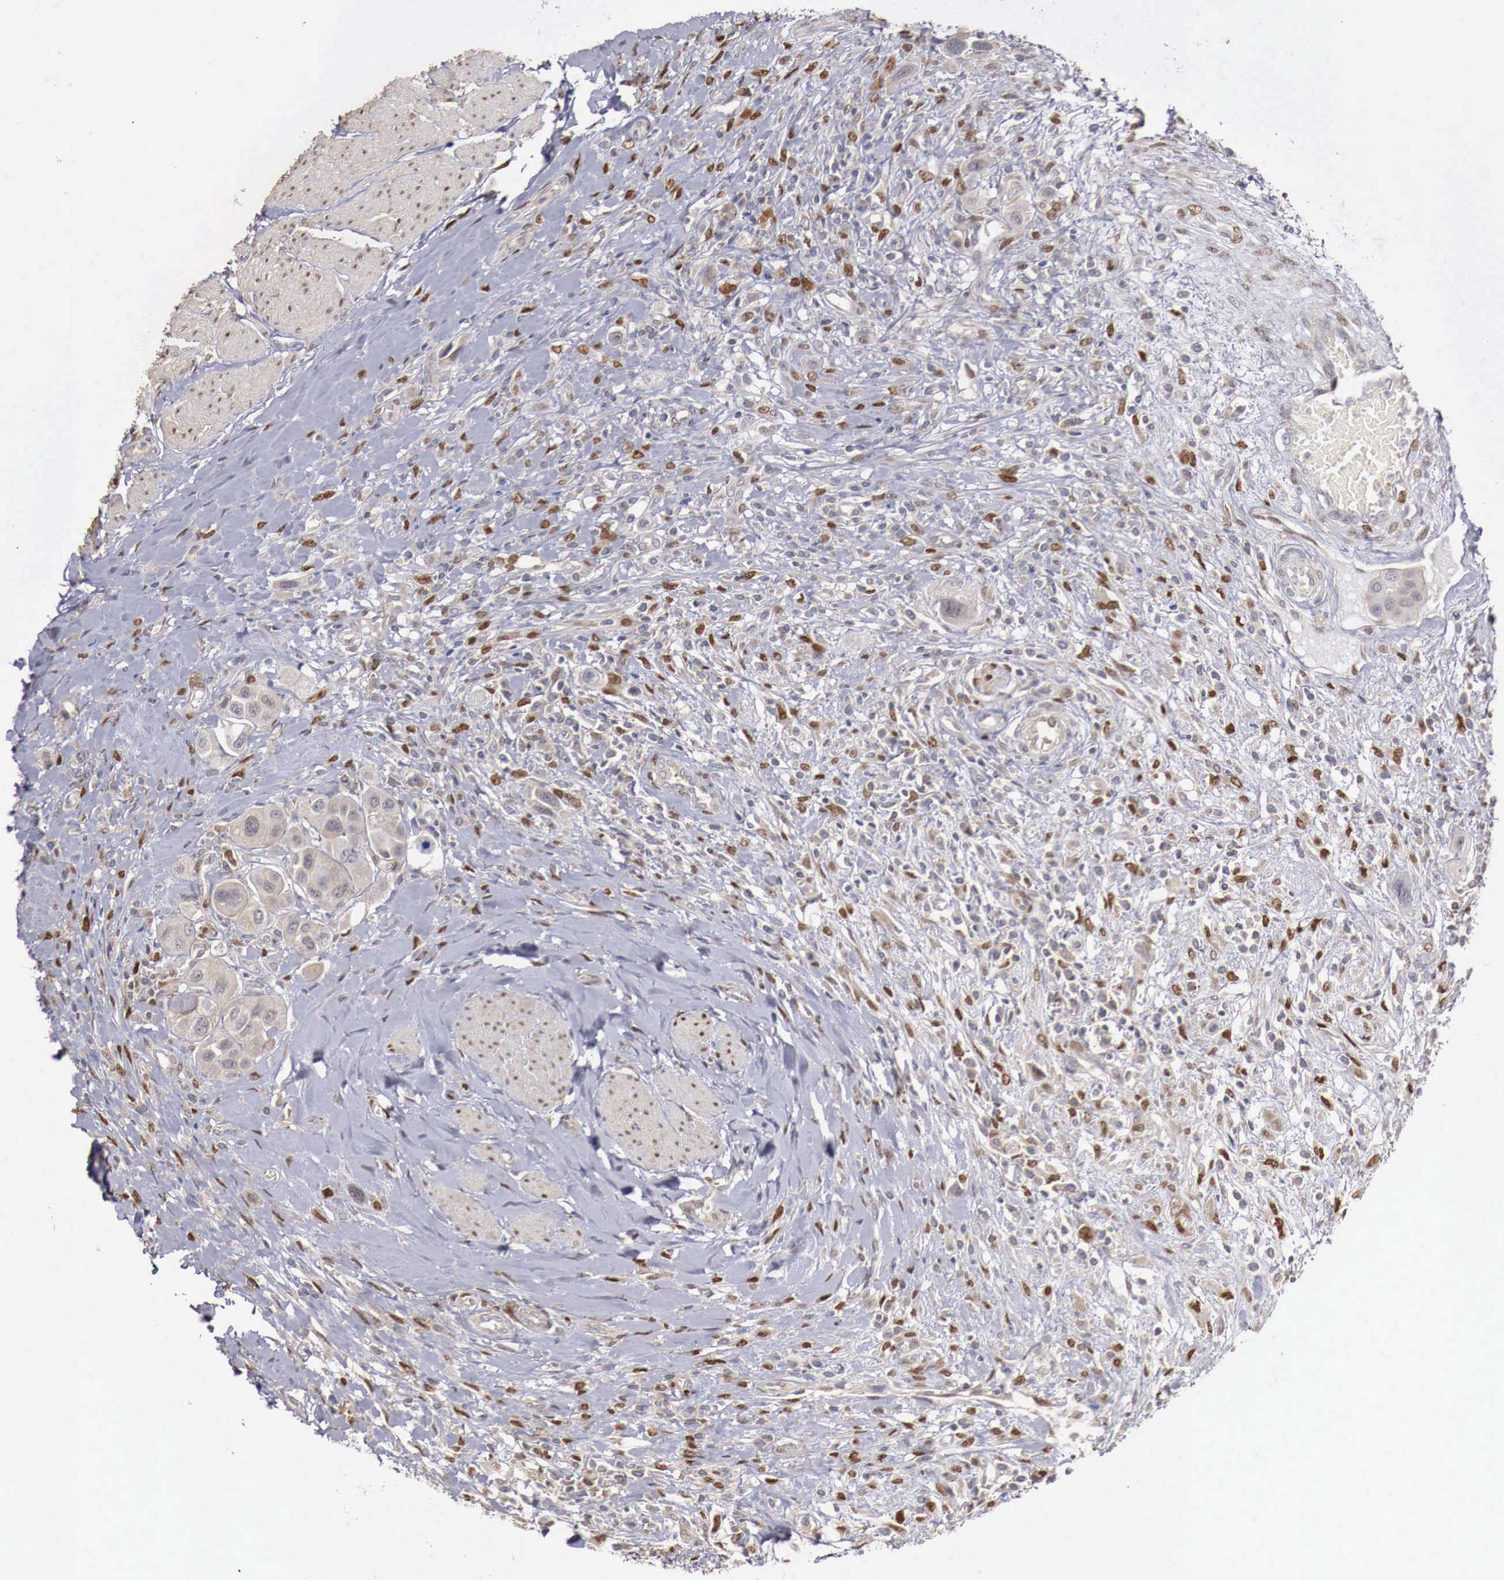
{"staining": {"intensity": "negative", "quantity": "none", "location": "none"}, "tissue": "urothelial cancer", "cell_type": "Tumor cells", "image_type": "cancer", "snomed": [{"axis": "morphology", "description": "Urothelial carcinoma, High grade"}, {"axis": "topography", "description": "Urinary bladder"}], "caption": "Immunohistochemical staining of human urothelial cancer exhibits no significant expression in tumor cells.", "gene": "KHDRBS2", "patient": {"sex": "male", "age": 50}}